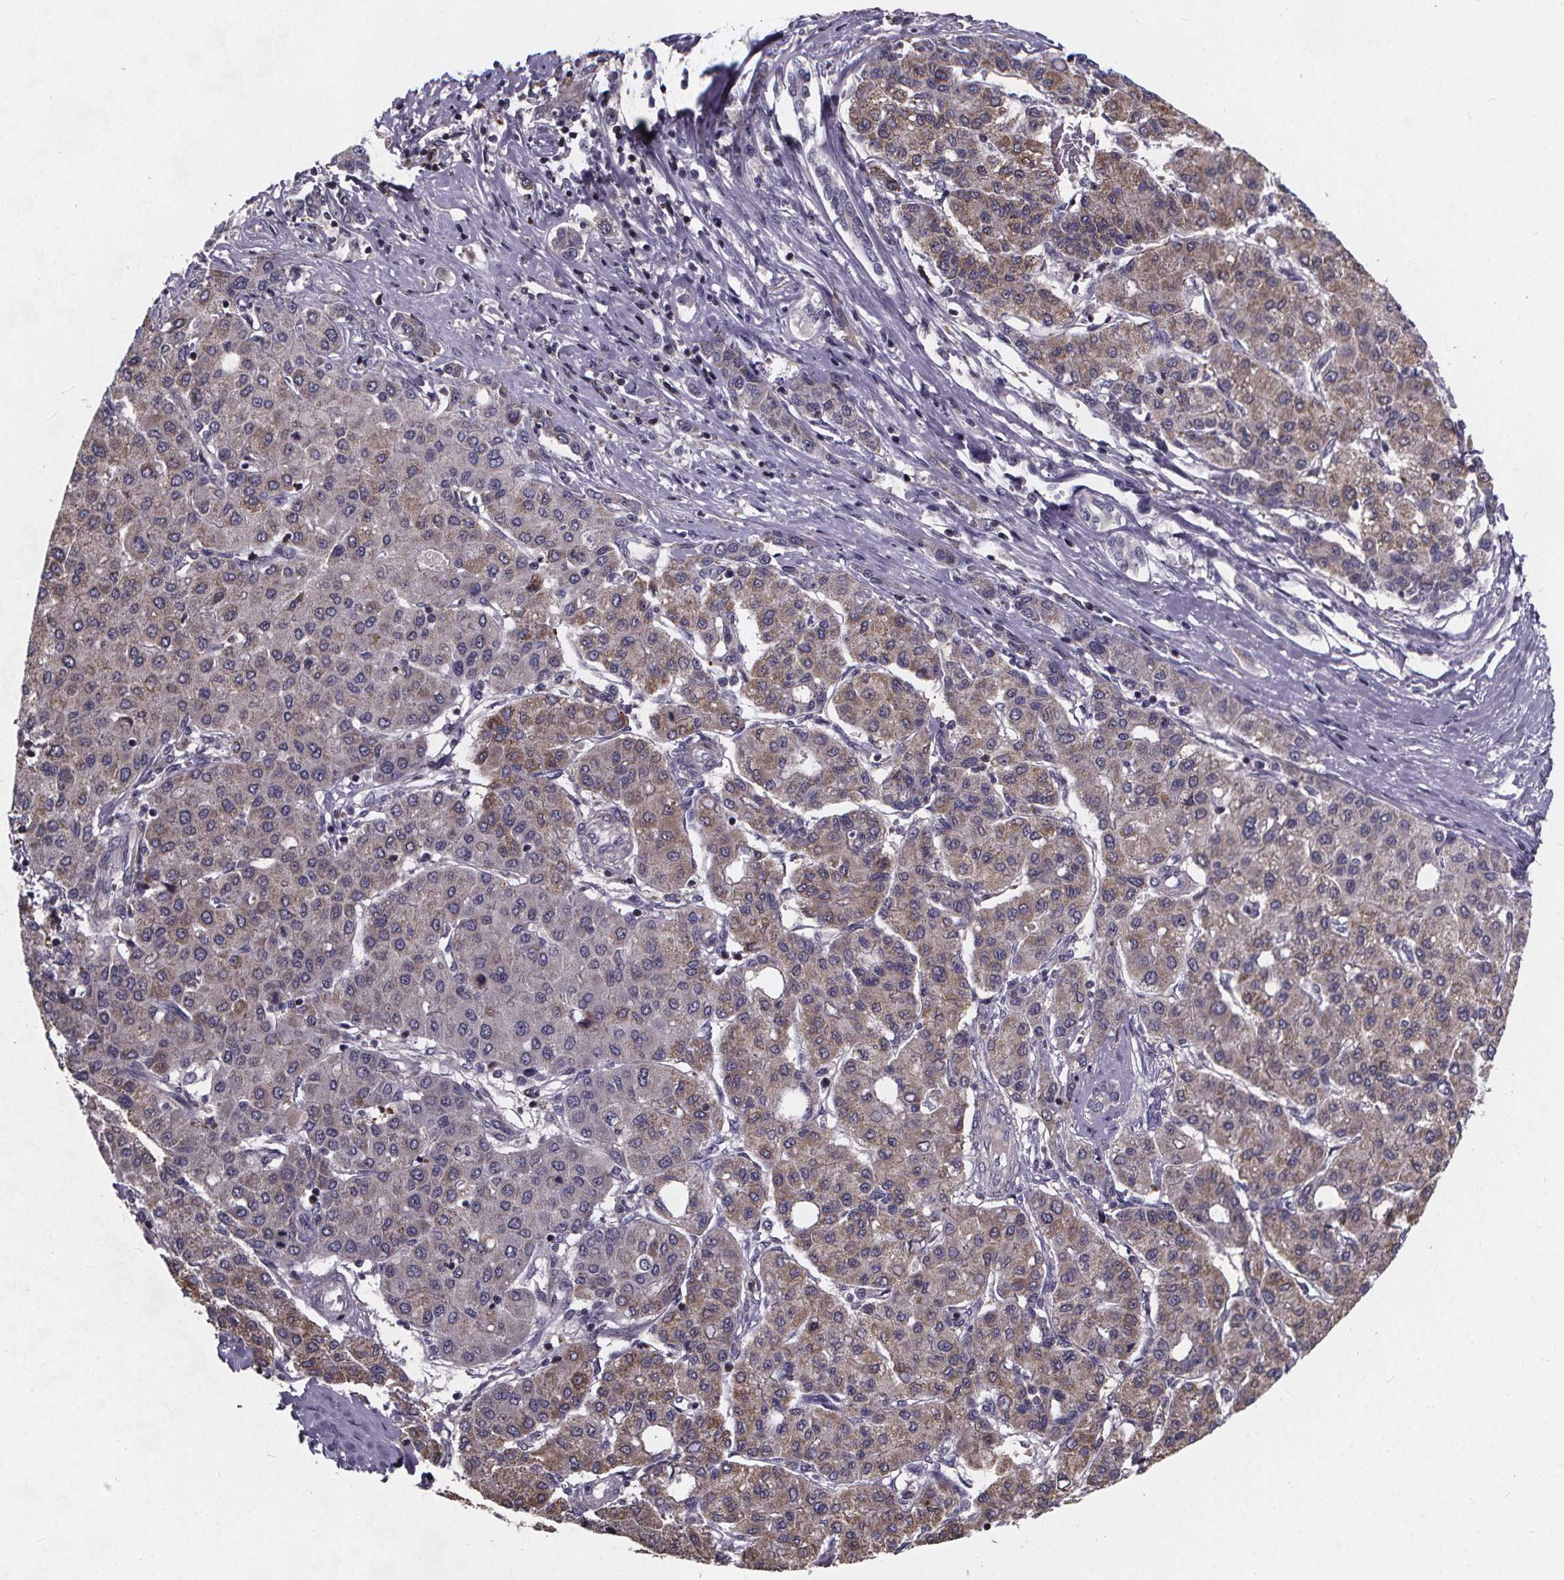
{"staining": {"intensity": "weak", "quantity": "25%-75%", "location": "cytoplasmic/membranous"}, "tissue": "liver cancer", "cell_type": "Tumor cells", "image_type": "cancer", "snomed": [{"axis": "morphology", "description": "Carcinoma, Hepatocellular, NOS"}, {"axis": "topography", "description": "Liver"}], "caption": "Weak cytoplasmic/membranous expression for a protein is appreciated in about 25%-75% of tumor cells of liver cancer using immunohistochemistry.", "gene": "FBXW2", "patient": {"sex": "male", "age": 65}}